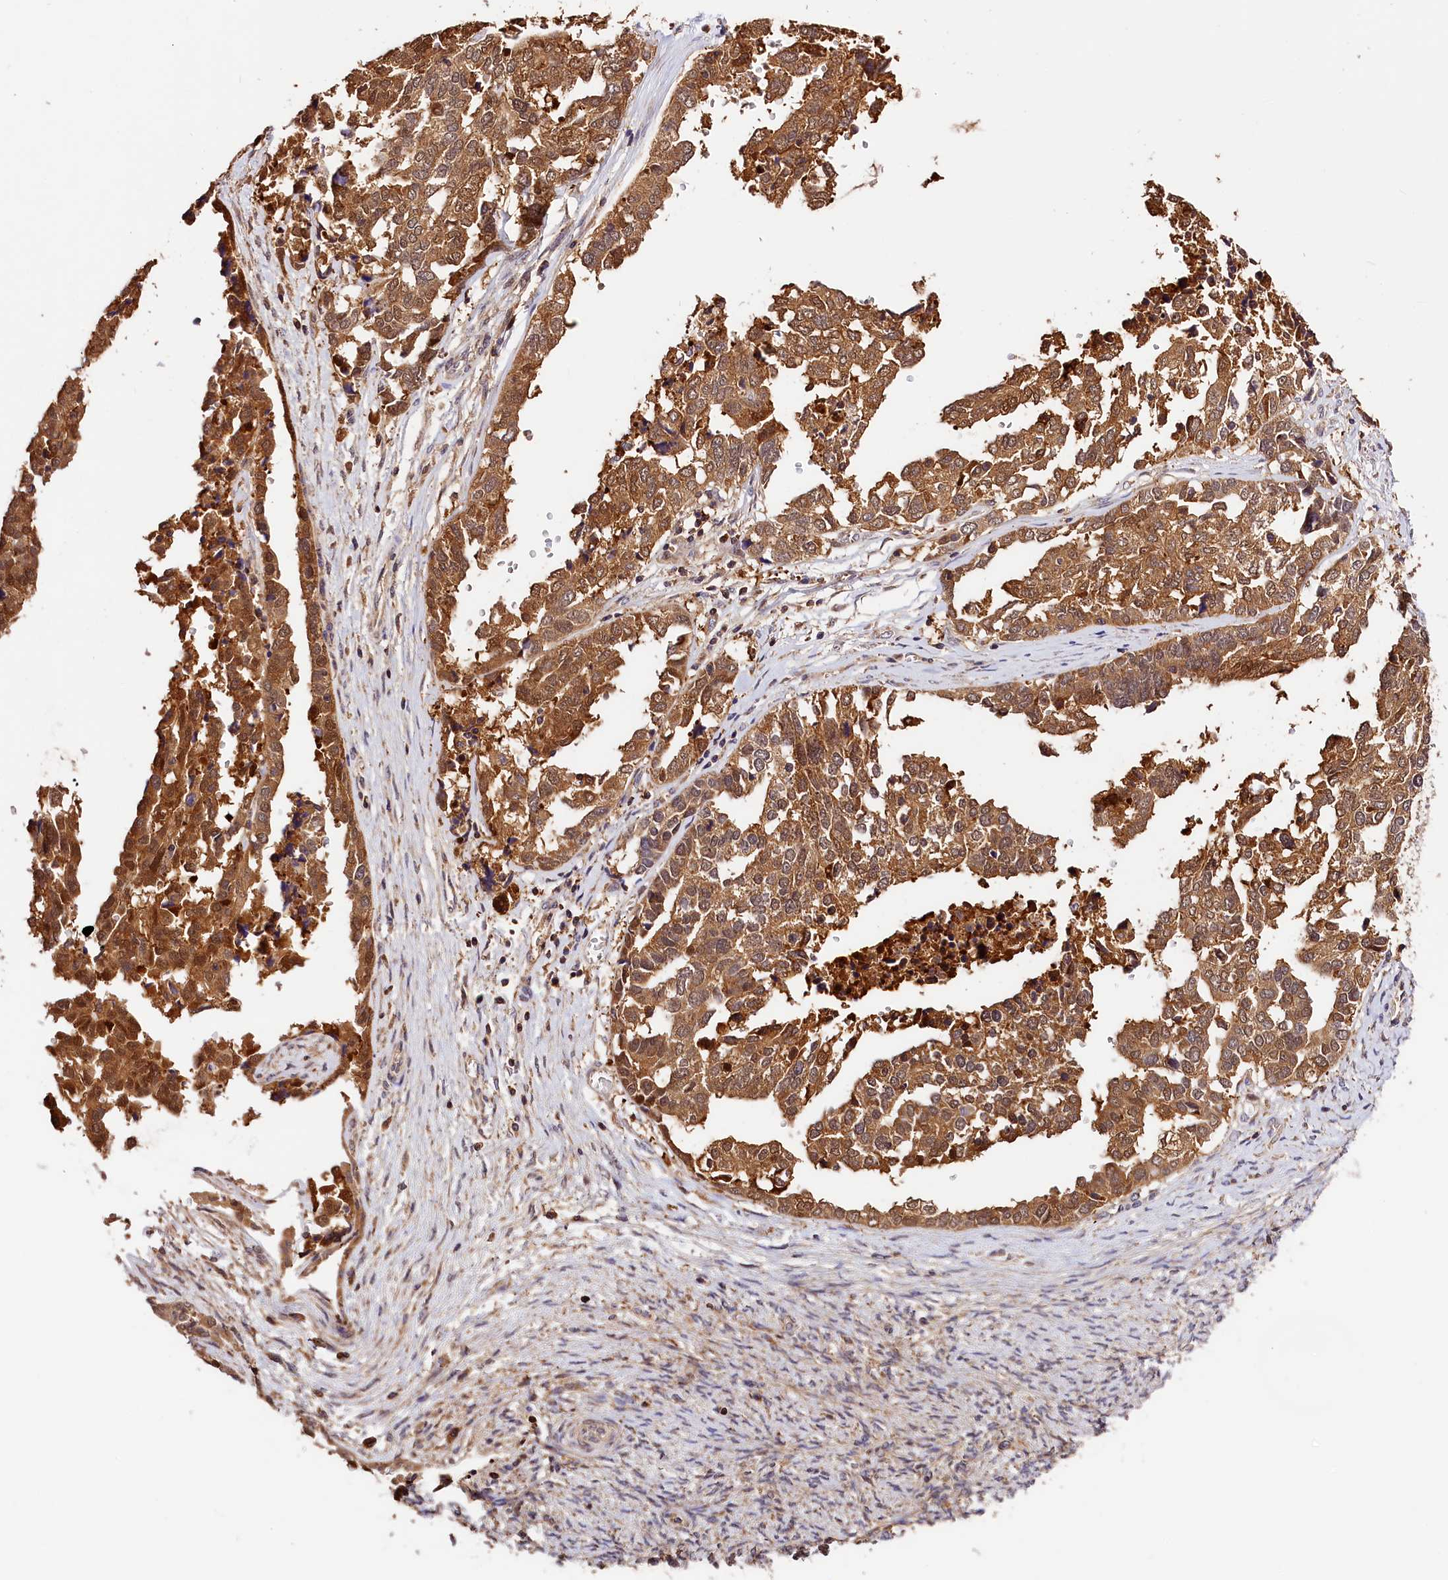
{"staining": {"intensity": "strong", "quantity": ">75%", "location": "cytoplasmic/membranous"}, "tissue": "ovarian cancer", "cell_type": "Tumor cells", "image_type": "cancer", "snomed": [{"axis": "morphology", "description": "Cystadenocarcinoma, serous, NOS"}, {"axis": "topography", "description": "Ovary"}], "caption": "DAB immunohistochemical staining of human ovarian cancer (serous cystadenocarcinoma) displays strong cytoplasmic/membranous protein staining in approximately >75% of tumor cells. (IHC, brightfield microscopy, high magnification).", "gene": "KPTN", "patient": {"sex": "female", "age": 44}}